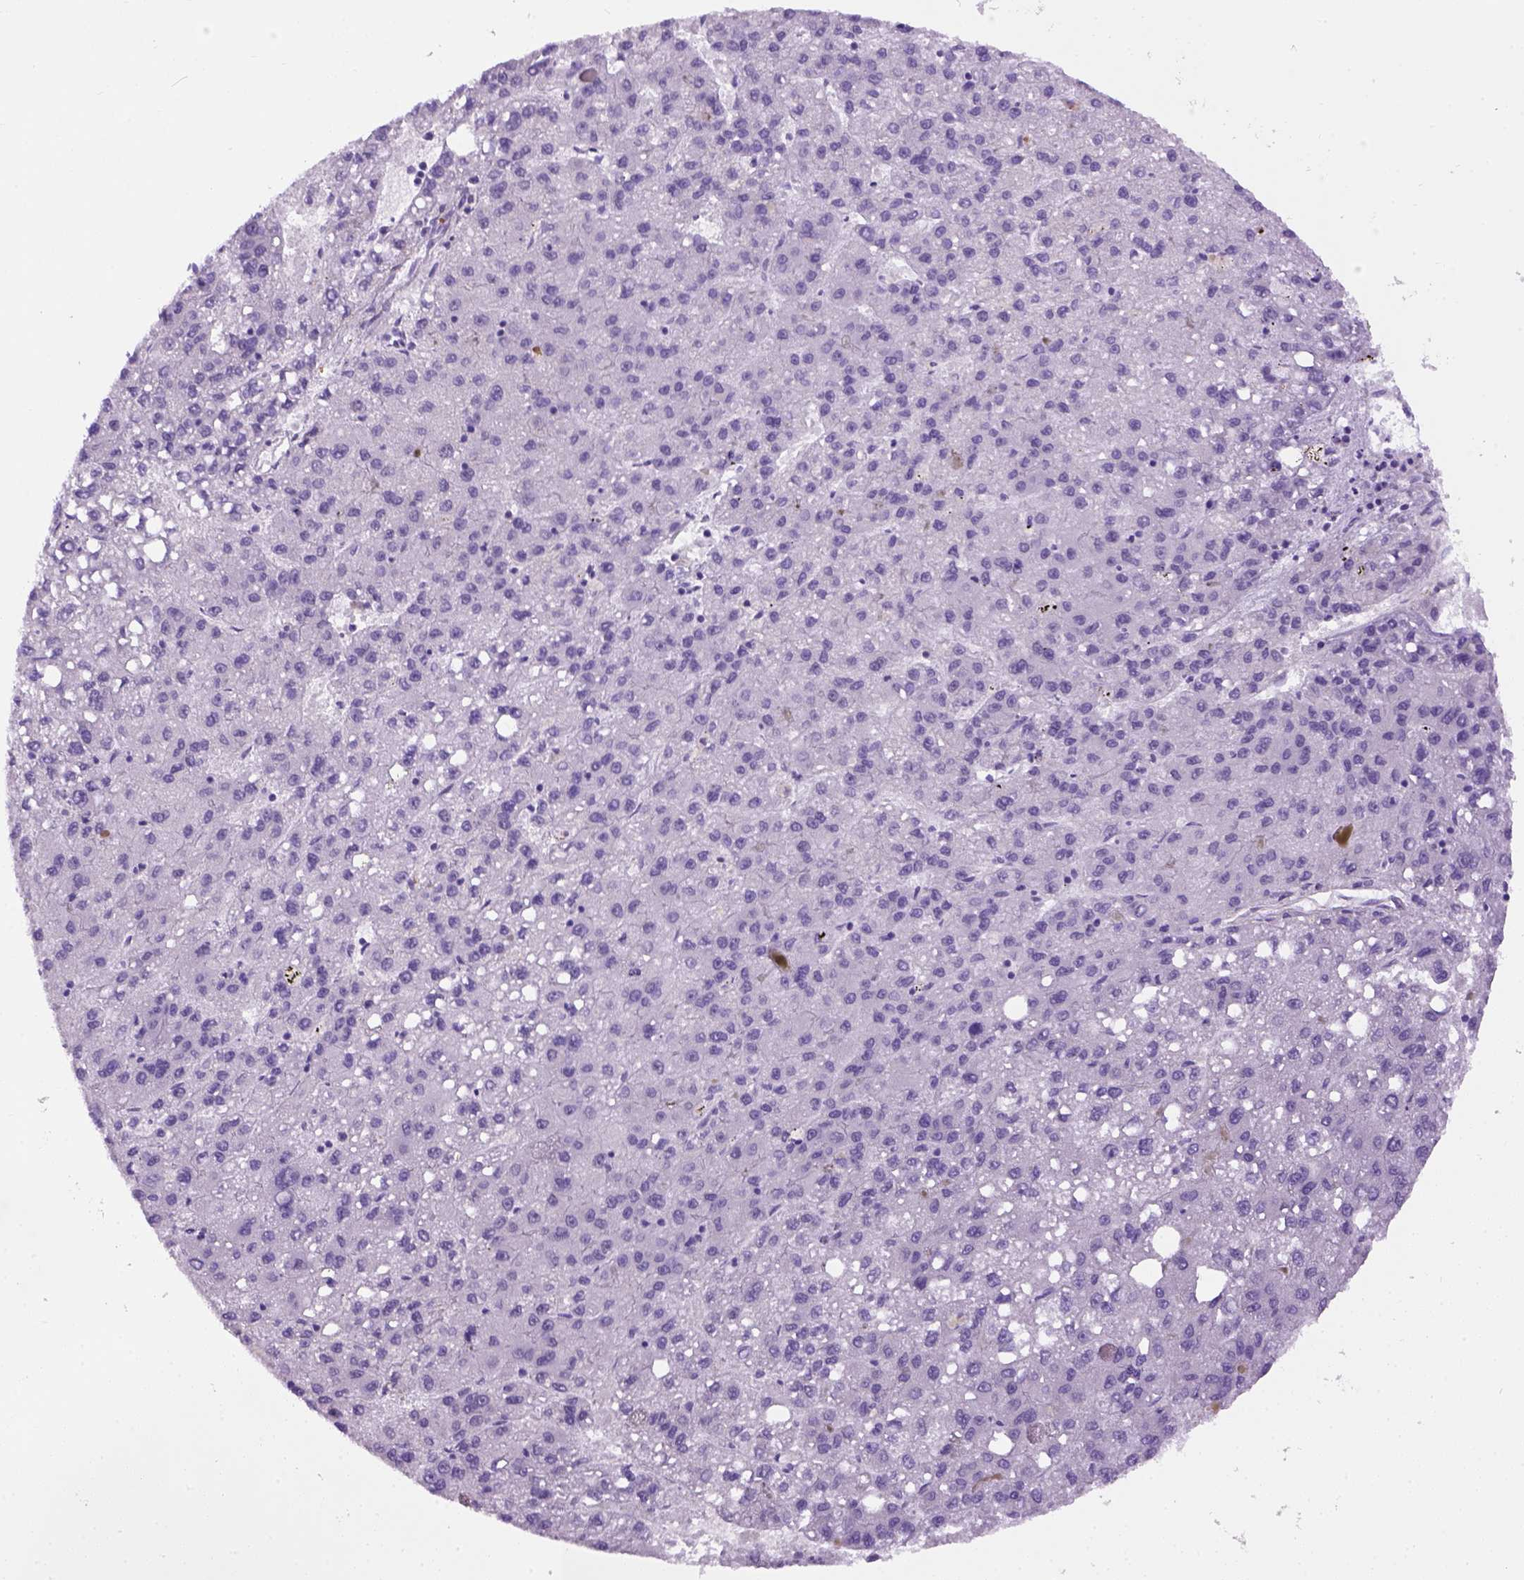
{"staining": {"intensity": "negative", "quantity": "none", "location": "none"}, "tissue": "liver cancer", "cell_type": "Tumor cells", "image_type": "cancer", "snomed": [{"axis": "morphology", "description": "Carcinoma, Hepatocellular, NOS"}, {"axis": "topography", "description": "Liver"}], "caption": "Immunohistochemistry (IHC) image of neoplastic tissue: human liver cancer stained with DAB reveals no significant protein staining in tumor cells.", "gene": "KAZN", "patient": {"sex": "female", "age": 82}}